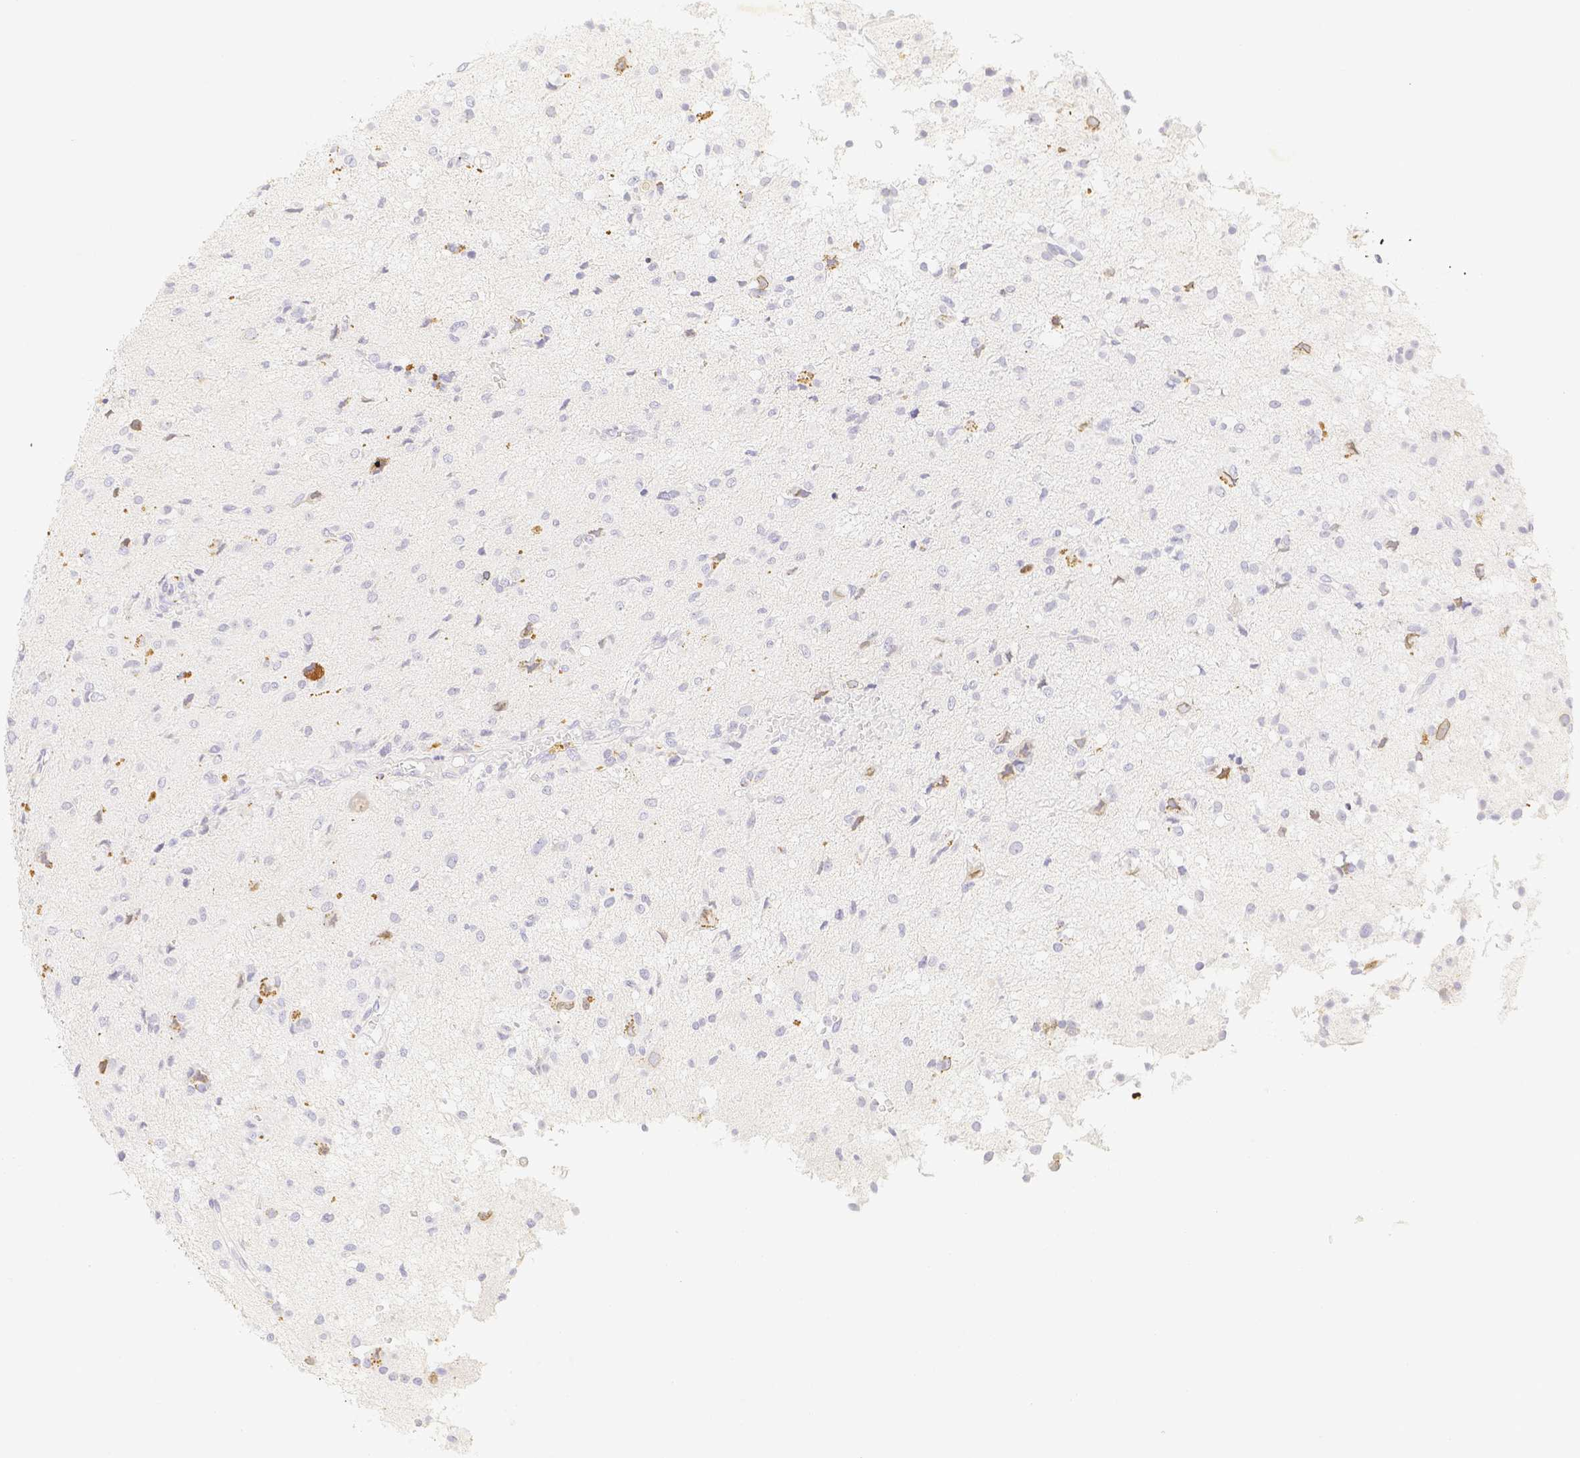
{"staining": {"intensity": "negative", "quantity": "none", "location": "none"}, "tissue": "glioma", "cell_type": "Tumor cells", "image_type": "cancer", "snomed": [{"axis": "morphology", "description": "Glioma, malignant, High grade"}, {"axis": "topography", "description": "Brain"}], "caption": "Protein analysis of malignant glioma (high-grade) shows no significant positivity in tumor cells.", "gene": "PADI4", "patient": {"sex": "female", "age": 59}}